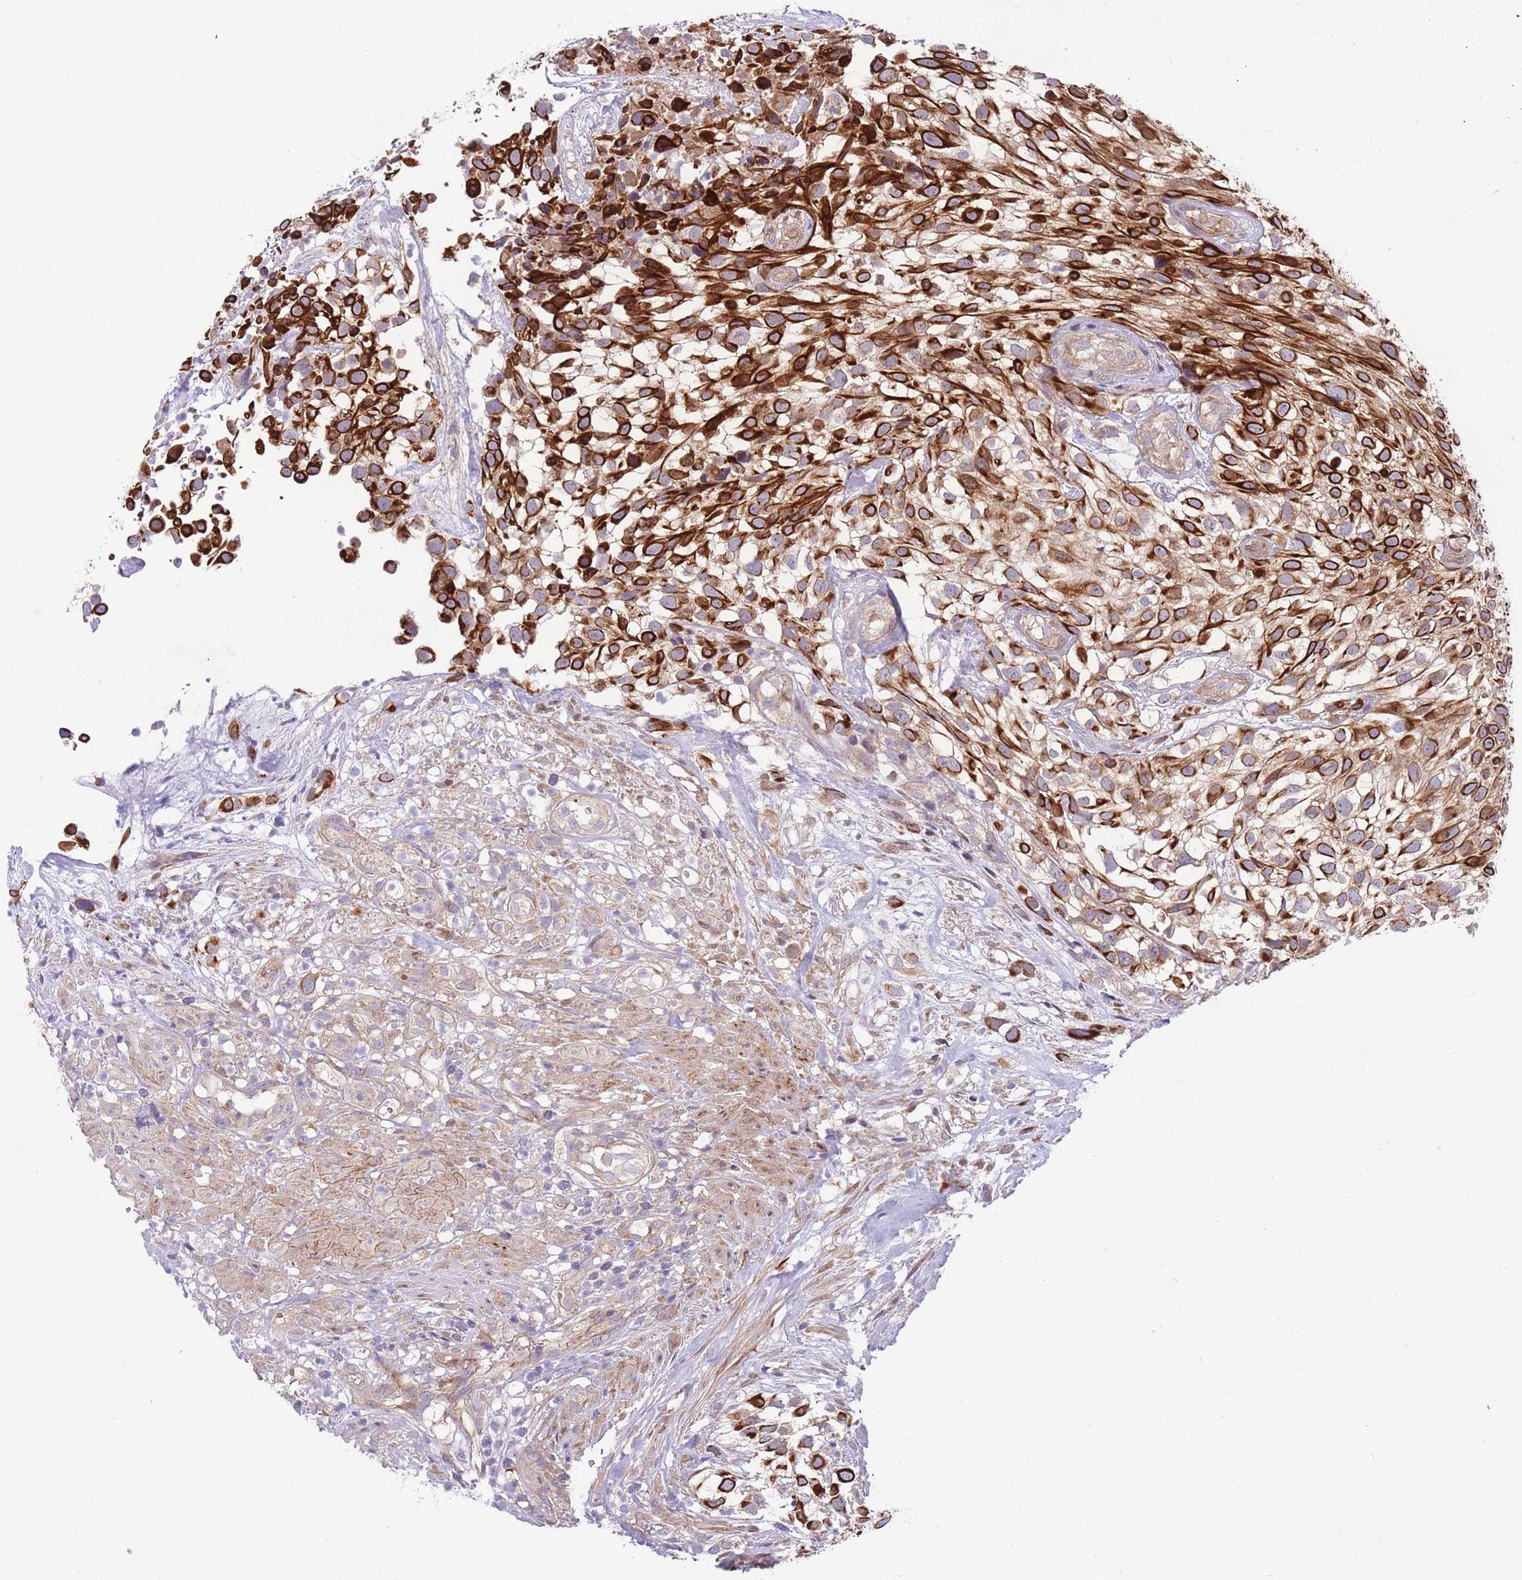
{"staining": {"intensity": "strong", "quantity": ">75%", "location": "cytoplasmic/membranous"}, "tissue": "urothelial cancer", "cell_type": "Tumor cells", "image_type": "cancer", "snomed": [{"axis": "morphology", "description": "Urothelial carcinoma, High grade"}, {"axis": "topography", "description": "Urinary bladder"}], "caption": "IHC (DAB) staining of urothelial carcinoma (high-grade) exhibits strong cytoplasmic/membranous protein expression in approximately >75% of tumor cells.", "gene": "CHAC1", "patient": {"sex": "male", "age": 56}}